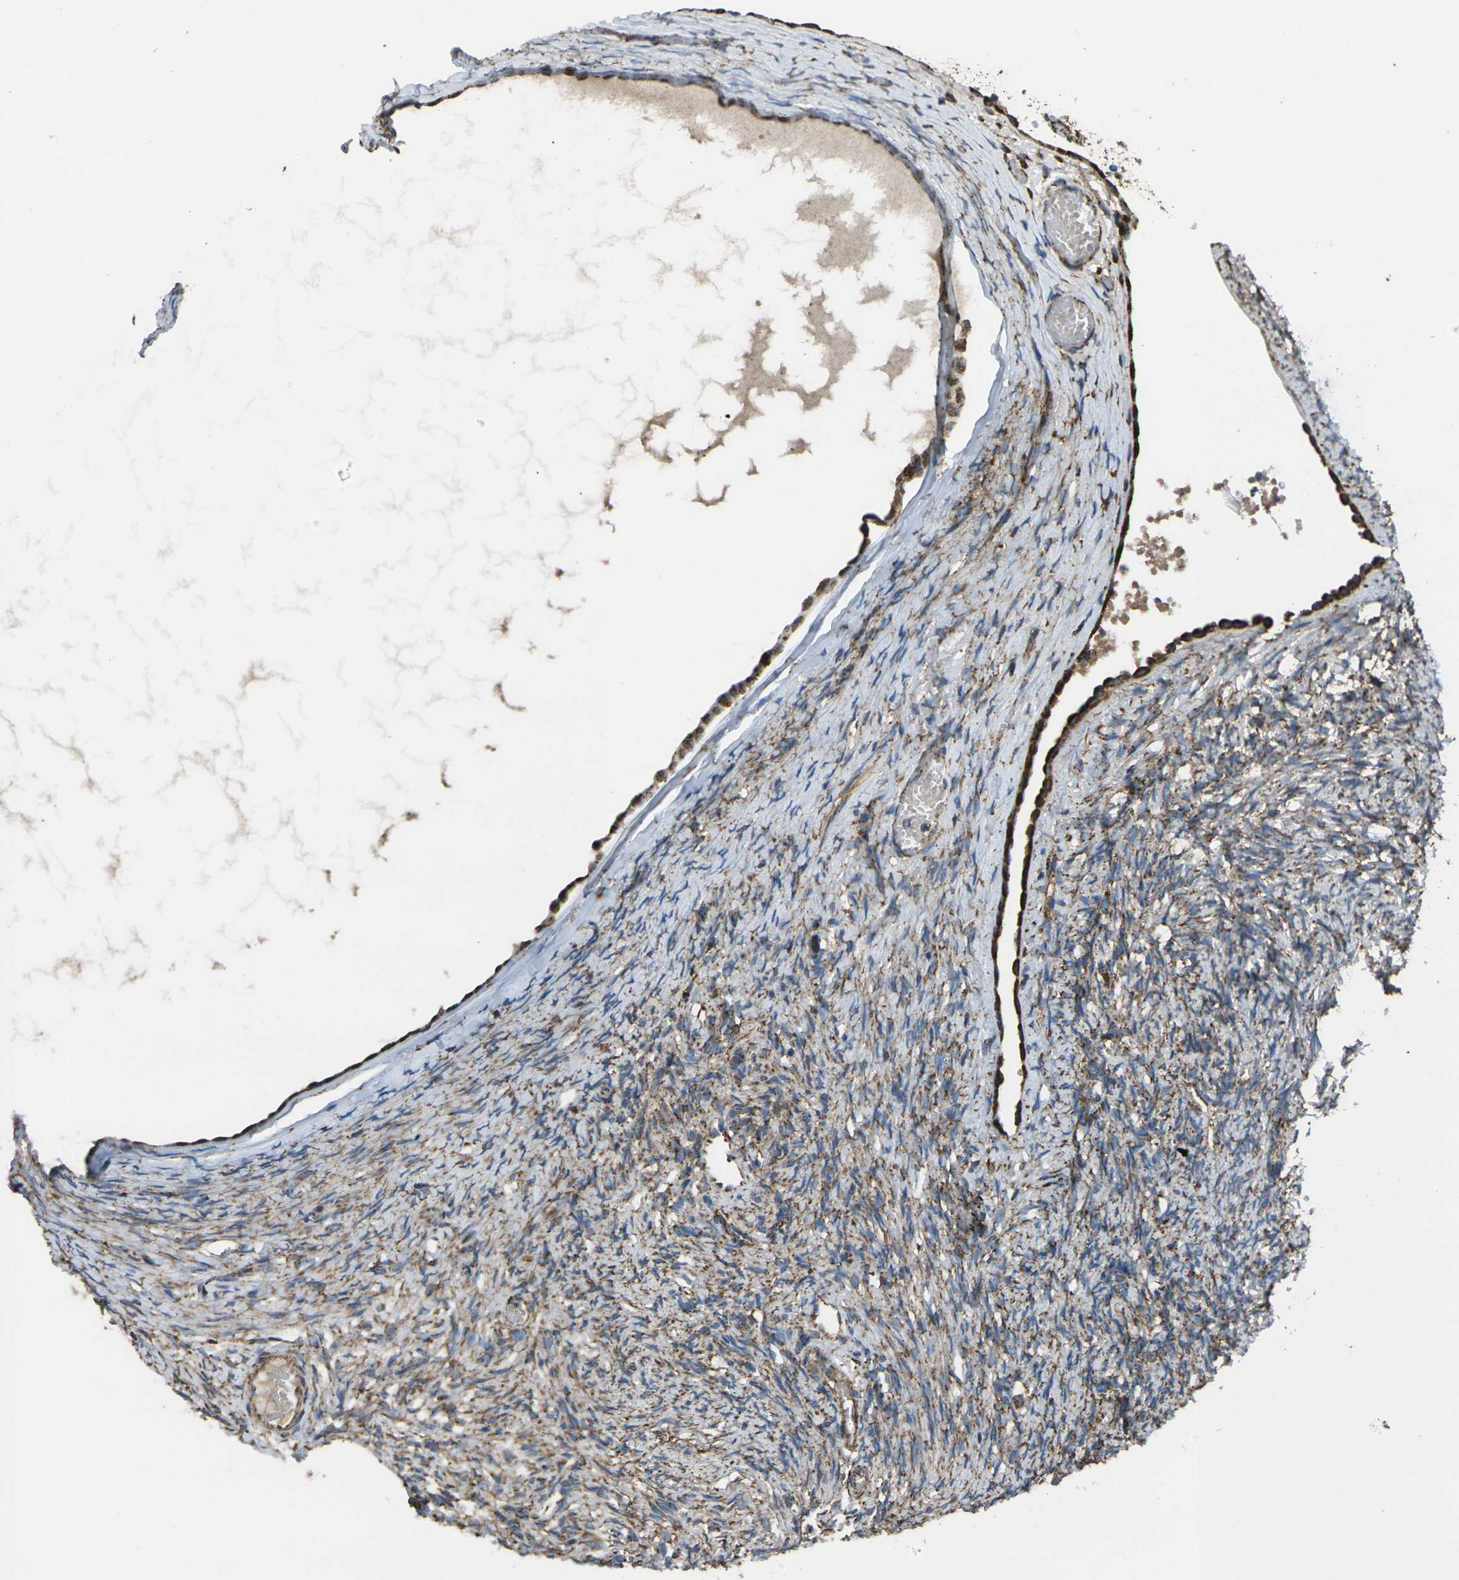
{"staining": {"intensity": "moderate", "quantity": ">75%", "location": "cytoplasmic/membranous"}, "tissue": "ovary", "cell_type": "Follicle cells", "image_type": "normal", "snomed": [{"axis": "morphology", "description": "Normal tissue, NOS"}, {"axis": "topography", "description": "Ovary"}], "caption": "Immunohistochemistry micrograph of benign ovary: human ovary stained using IHC demonstrates medium levels of moderate protein expression localized specifically in the cytoplasmic/membranous of follicle cells, appearing as a cytoplasmic/membranous brown color.", "gene": "KLHL5", "patient": {"sex": "female", "age": 33}}